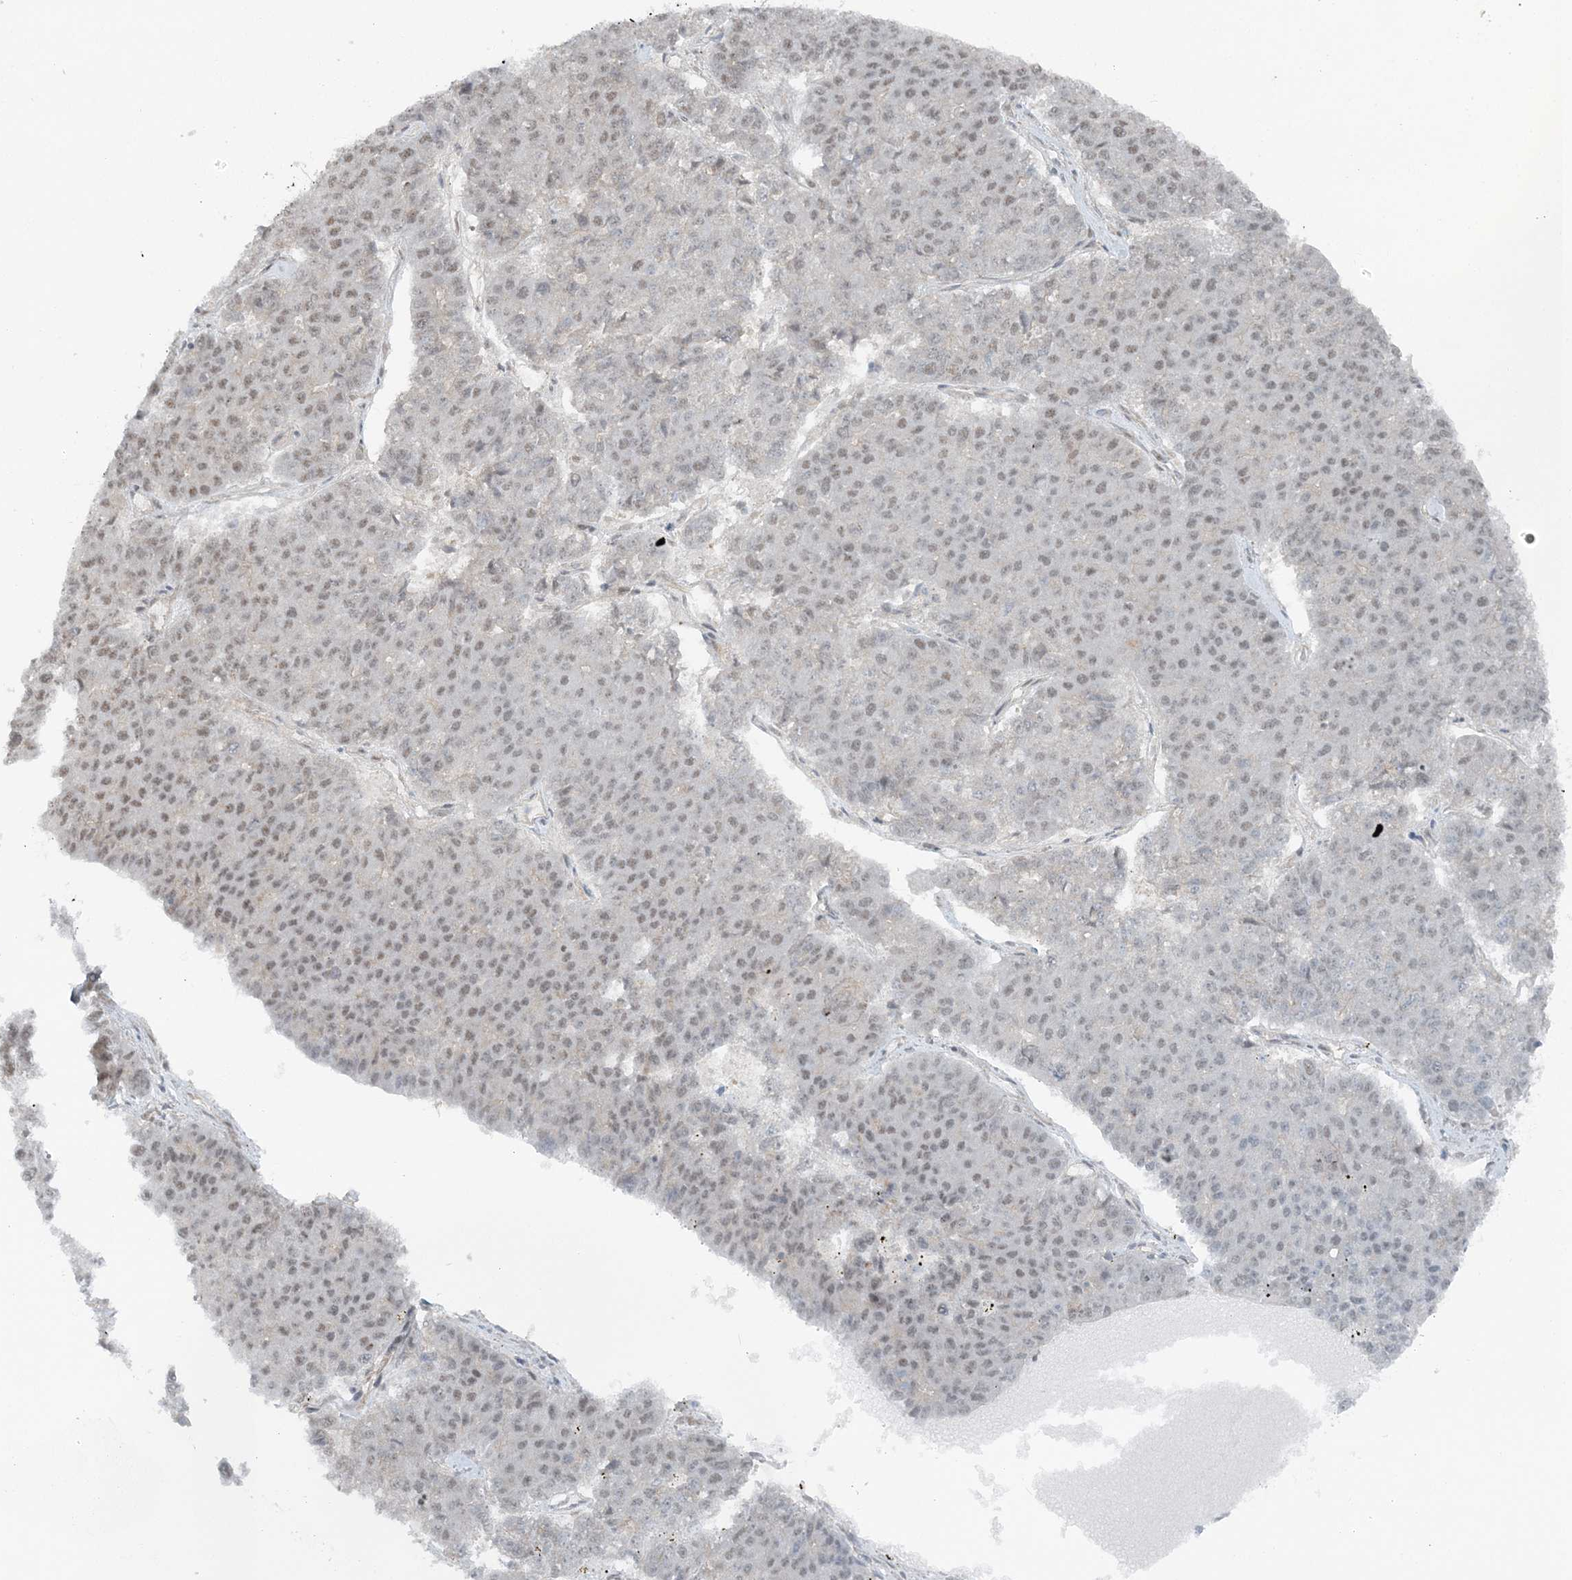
{"staining": {"intensity": "weak", "quantity": "<25%", "location": "nuclear"}, "tissue": "pancreatic cancer", "cell_type": "Tumor cells", "image_type": "cancer", "snomed": [{"axis": "morphology", "description": "Adenocarcinoma, NOS"}, {"axis": "topography", "description": "Pancreas"}], "caption": "There is no significant positivity in tumor cells of pancreatic adenocarcinoma.", "gene": "ATP11A", "patient": {"sex": "male", "age": 50}}